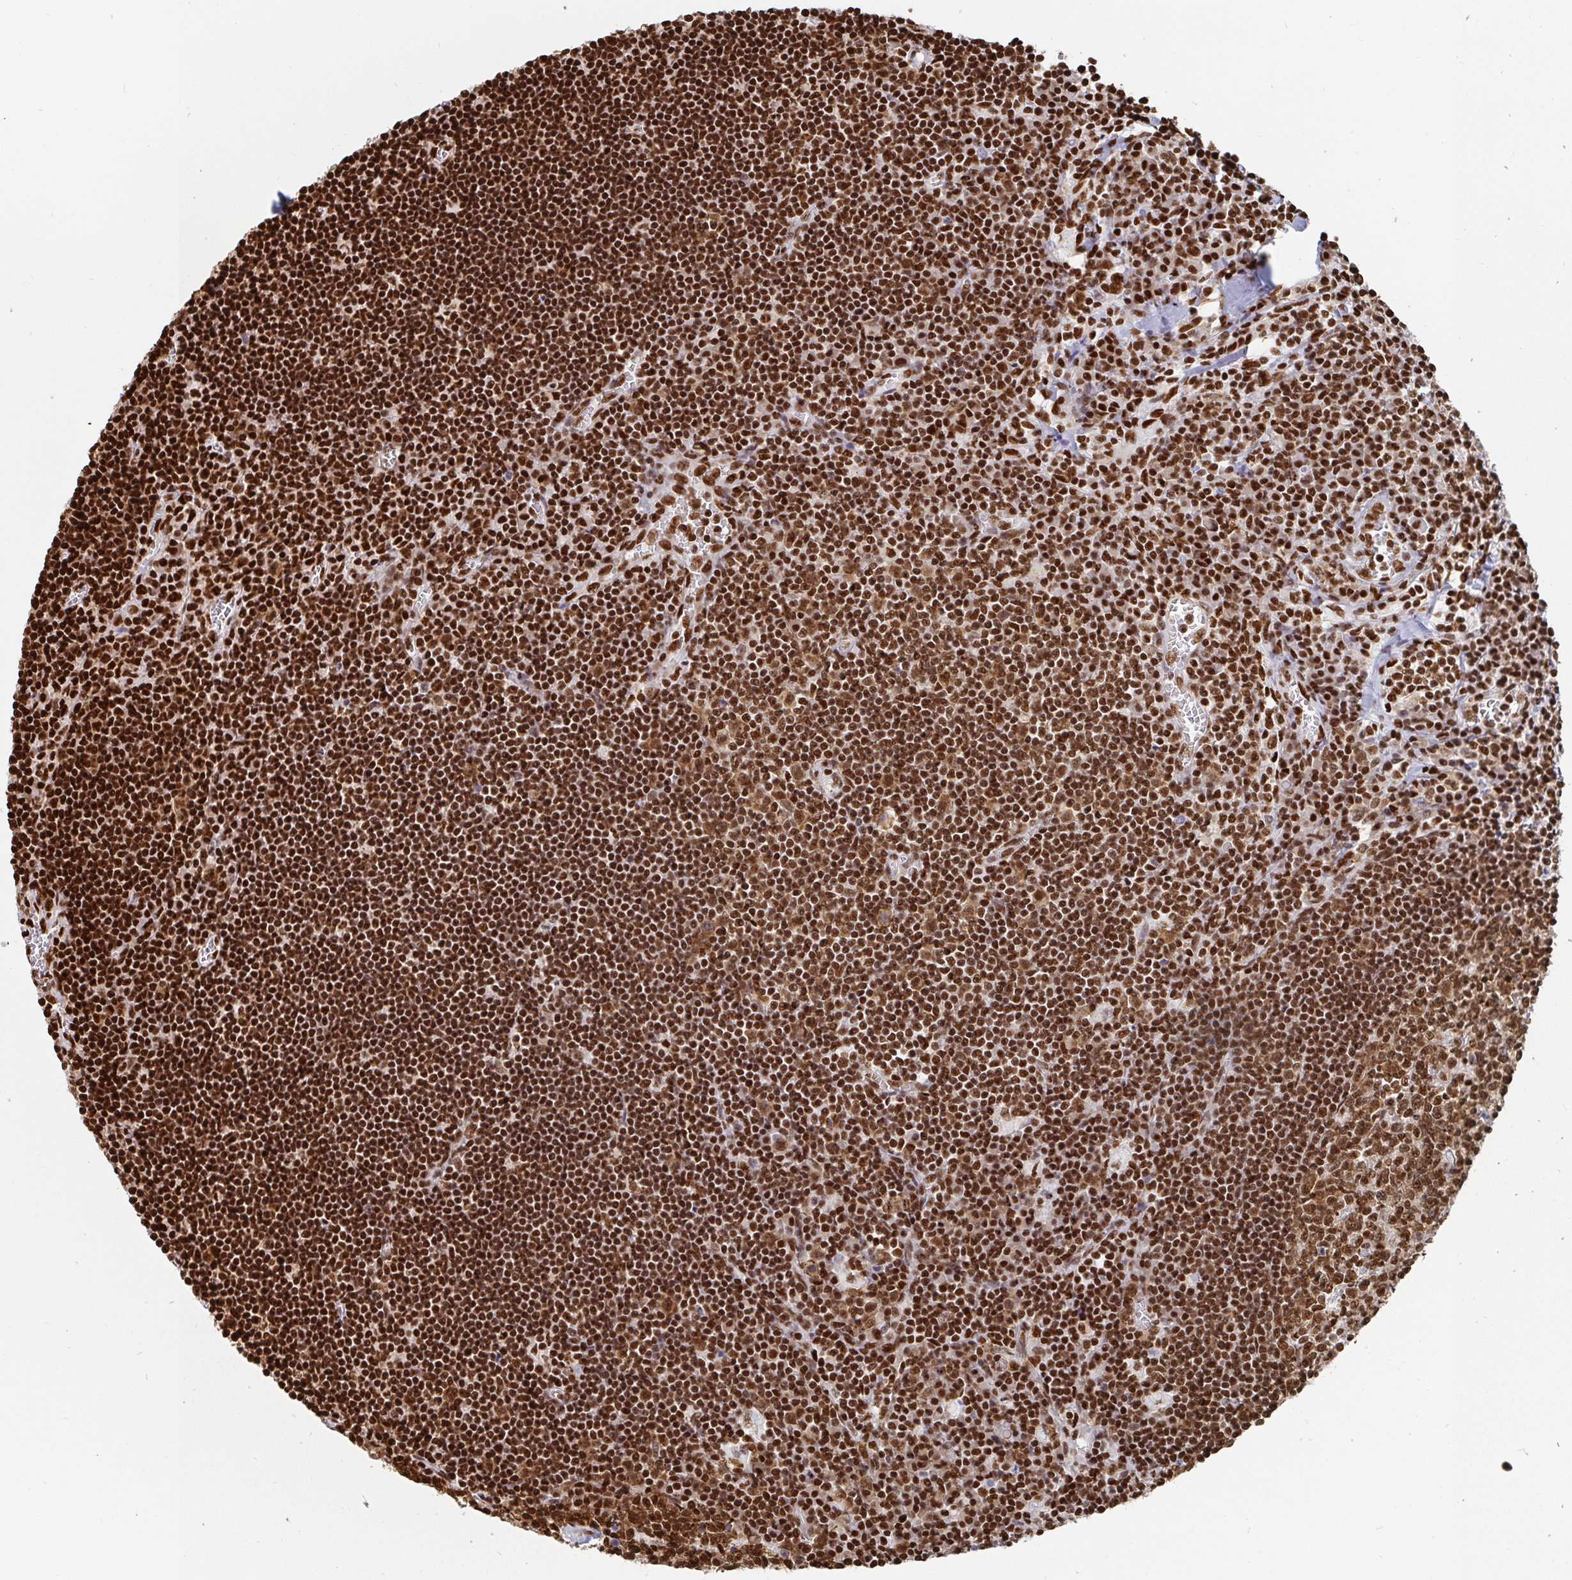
{"staining": {"intensity": "strong", "quantity": ">75%", "location": "nuclear"}, "tissue": "lymph node", "cell_type": "Germinal center cells", "image_type": "normal", "snomed": [{"axis": "morphology", "description": "Normal tissue, NOS"}, {"axis": "topography", "description": "Lymph node"}], "caption": "A high amount of strong nuclear positivity is appreciated in approximately >75% of germinal center cells in benign lymph node. Nuclei are stained in blue.", "gene": "EWSR1", "patient": {"sex": "male", "age": 67}}